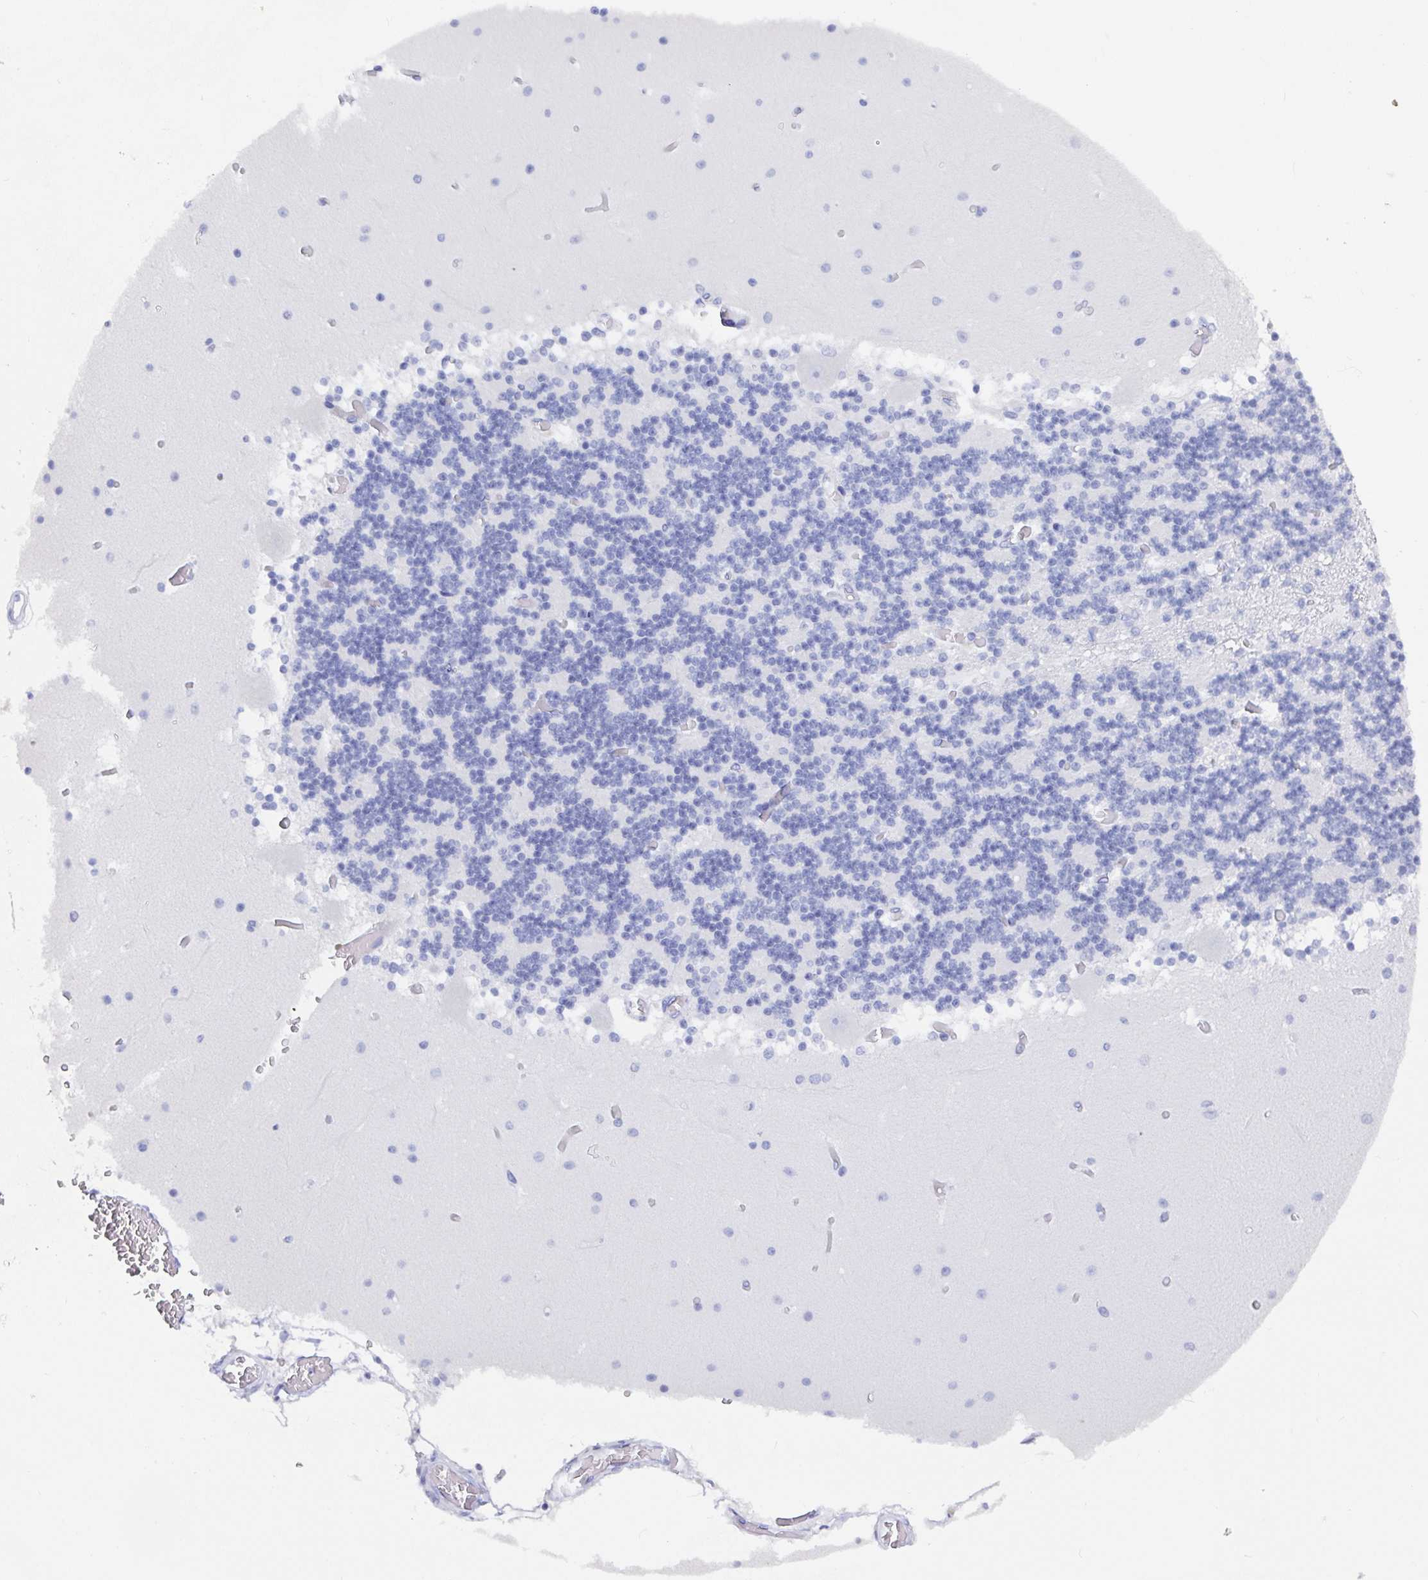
{"staining": {"intensity": "negative", "quantity": "none", "location": "none"}, "tissue": "cerebellum", "cell_type": "Cells in granular layer", "image_type": "normal", "snomed": [{"axis": "morphology", "description": "Normal tissue, NOS"}, {"axis": "topography", "description": "Cerebellum"}], "caption": "This histopathology image is of unremarkable cerebellum stained with immunohistochemistry to label a protein in brown with the nuclei are counter-stained blue. There is no positivity in cells in granular layer.", "gene": "CLDN8", "patient": {"sex": "female", "age": 28}}